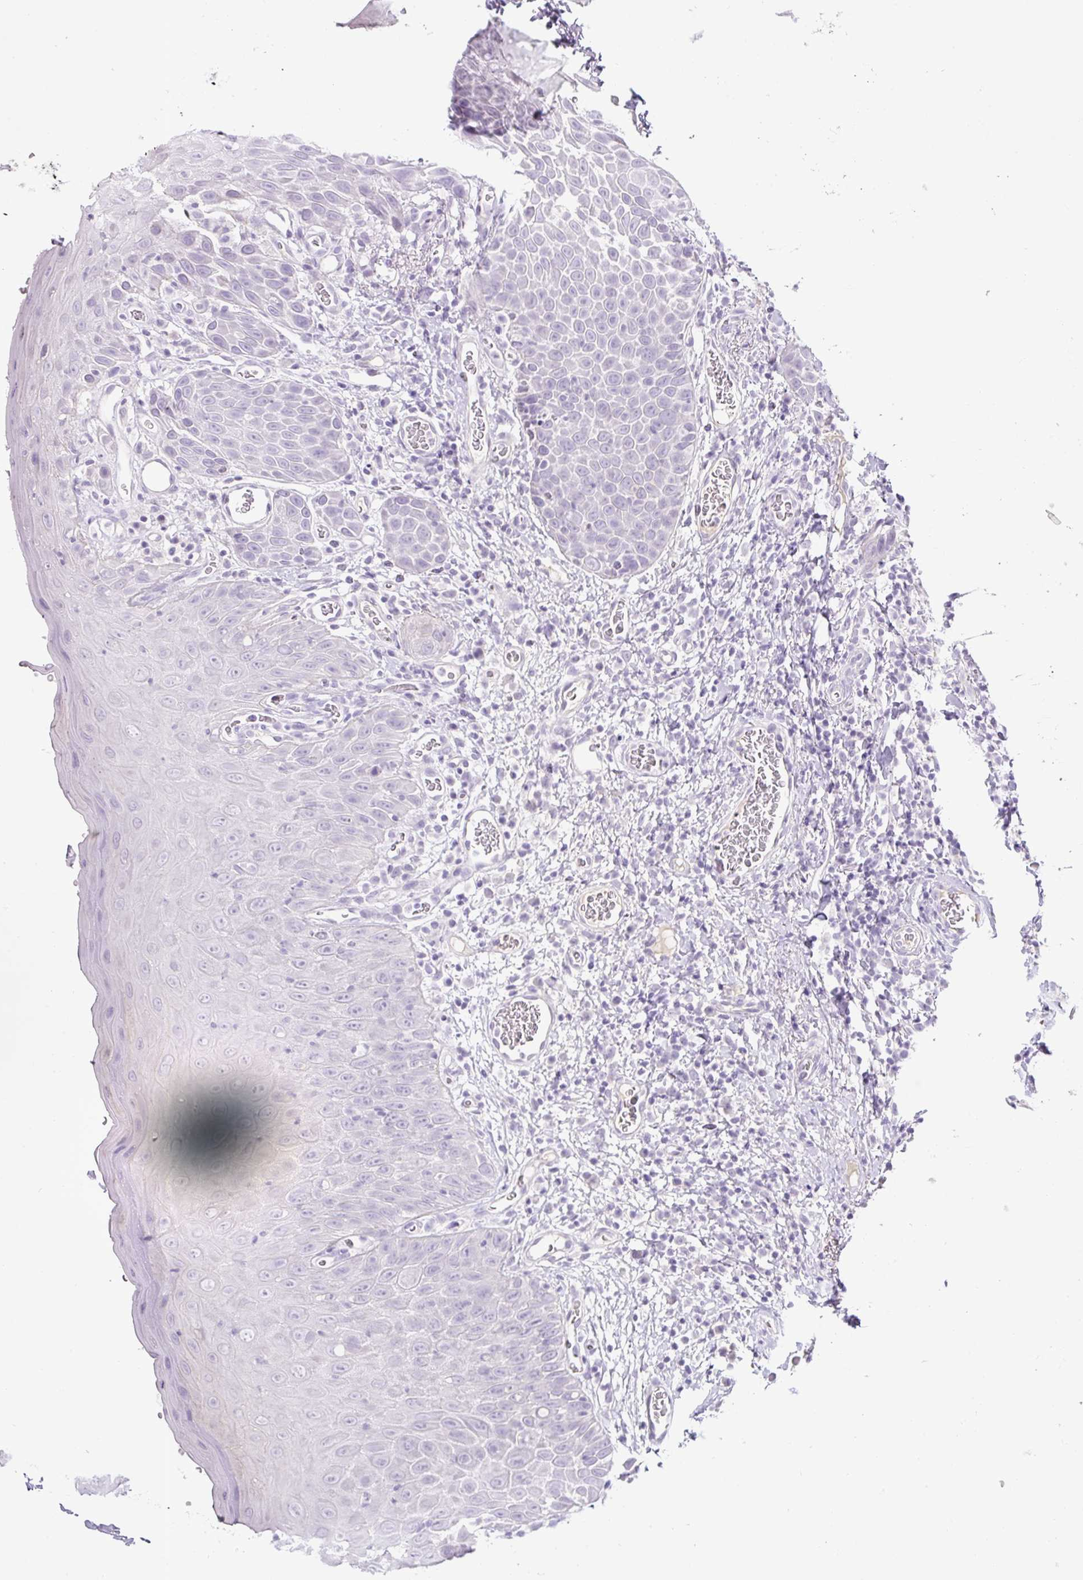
{"staining": {"intensity": "negative", "quantity": "none", "location": "none"}, "tissue": "oral mucosa", "cell_type": "Squamous epithelial cells", "image_type": "normal", "snomed": [{"axis": "morphology", "description": "Normal tissue, NOS"}, {"axis": "morphology", "description": "Squamous cell carcinoma, NOS"}, {"axis": "topography", "description": "Oral tissue"}, {"axis": "topography", "description": "Tounge, NOS"}, {"axis": "topography", "description": "Head-Neck"}], "caption": "An immunohistochemistry photomicrograph of benign oral mucosa is shown. There is no staining in squamous epithelial cells of oral mucosa. (Immunohistochemistry, brightfield microscopy, high magnification).", "gene": "COL9A2", "patient": {"sex": "male", "age": 76}}